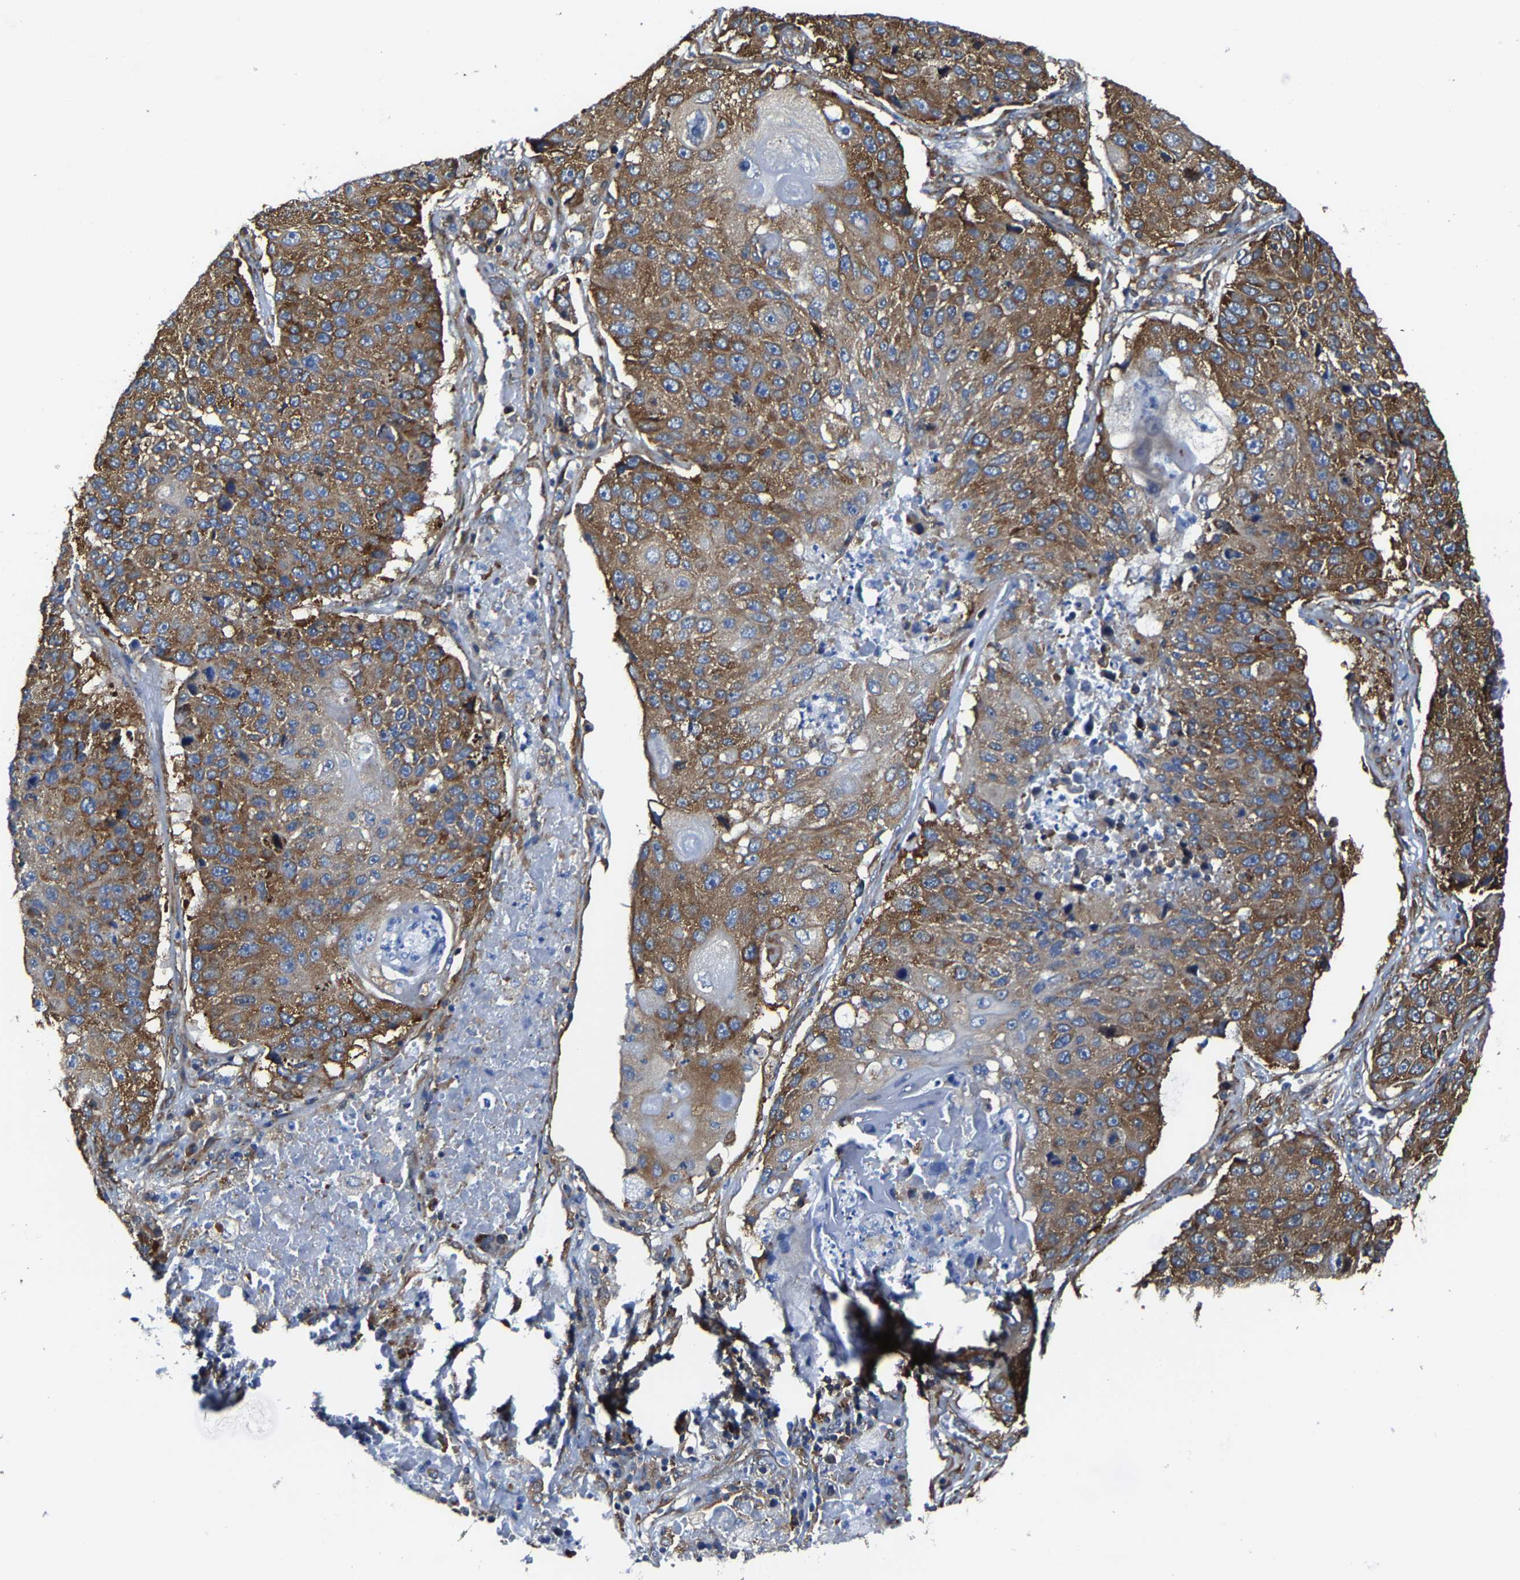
{"staining": {"intensity": "strong", "quantity": ">75%", "location": "cytoplasmic/membranous"}, "tissue": "lung cancer", "cell_type": "Tumor cells", "image_type": "cancer", "snomed": [{"axis": "morphology", "description": "Squamous cell carcinoma, NOS"}, {"axis": "topography", "description": "Lung"}], "caption": "Lung cancer (squamous cell carcinoma) stained with DAB immunohistochemistry (IHC) demonstrates high levels of strong cytoplasmic/membranous staining in about >75% of tumor cells.", "gene": "G3BP2", "patient": {"sex": "male", "age": 61}}